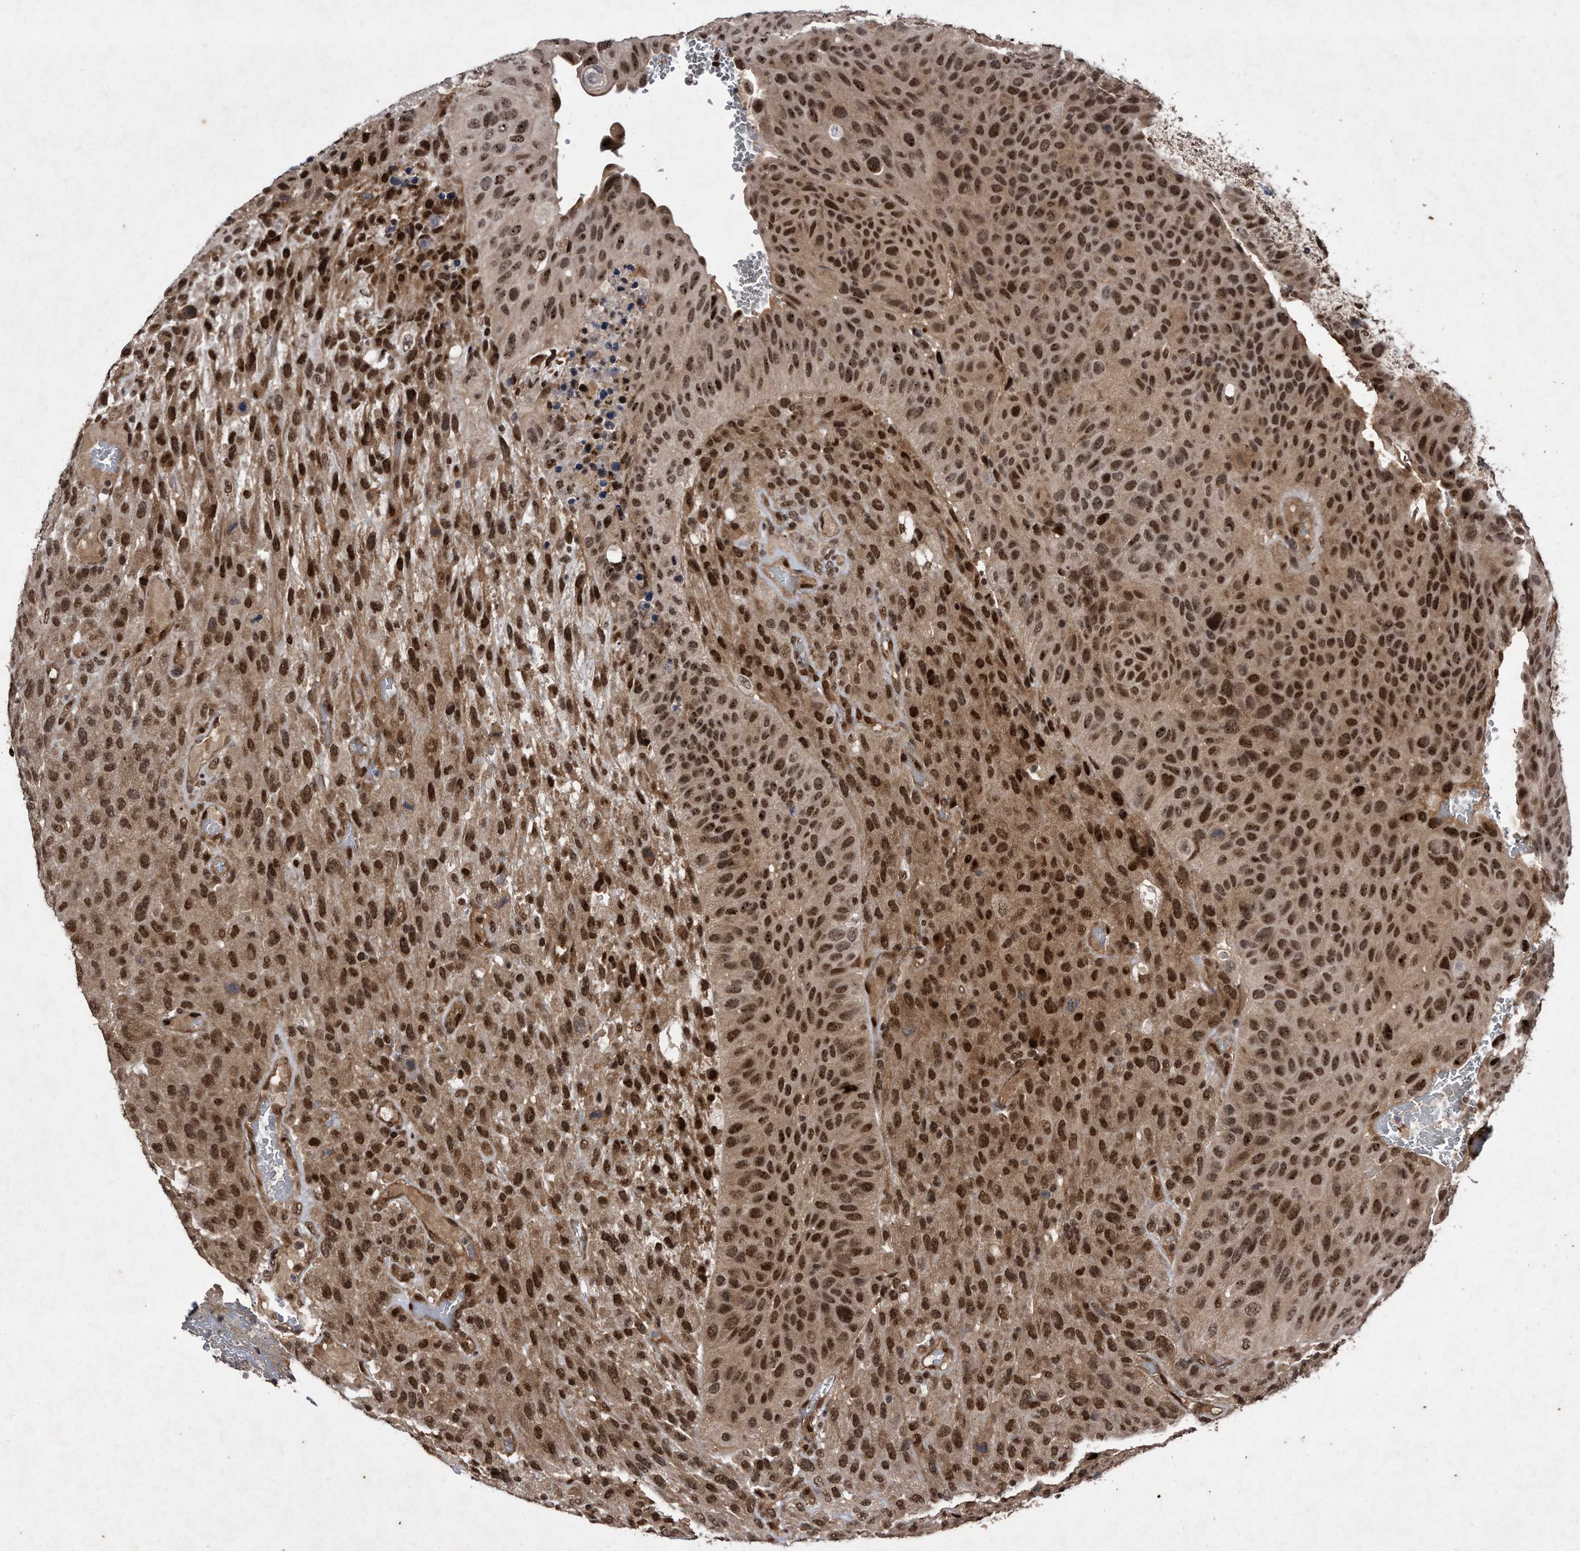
{"staining": {"intensity": "strong", "quantity": ">75%", "location": "cytoplasmic/membranous,nuclear"}, "tissue": "urothelial cancer", "cell_type": "Tumor cells", "image_type": "cancer", "snomed": [{"axis": "morphology", "description": "Urothelial carcinoma, High grade"}, {"axis": "topography", "description": "Urinary bladder"}], "caption": "There is high levels of strong cytoplasmic/membranous and nuclear positivity in tumor cells of urothelial cancer, as demonstrated by immunohistochemical staining (brown color).", "gene": "RAD23B", "patient": {"sex": "male", "age": 66}}